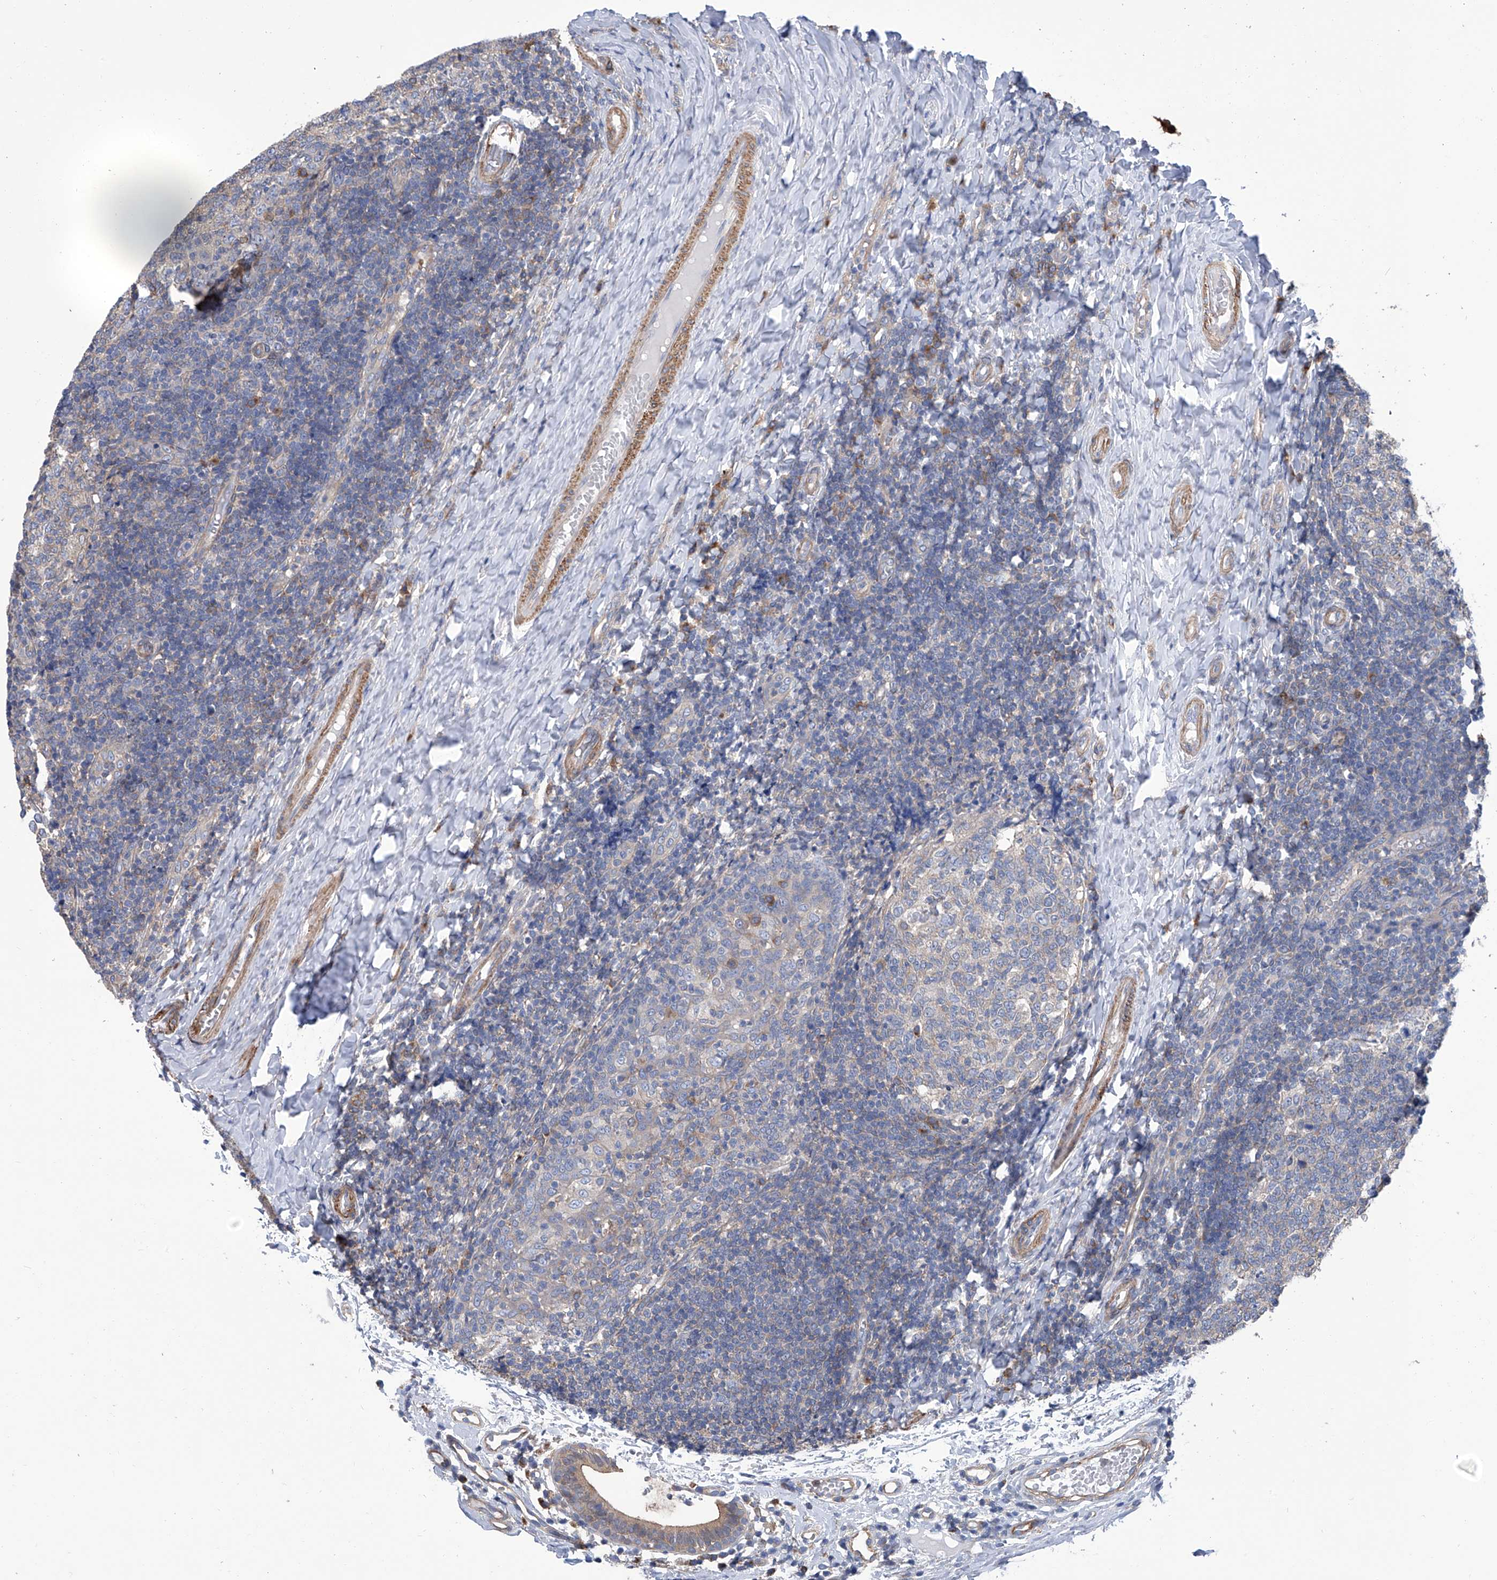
{"staining": {"intensity": "negative", "quantity": "none", "location": "none"}, "tissue": "tonsil", "cell_type": "Germinal center cells", "image_type": "normal", "snomed": [{"axis": "morphology", "description": "Normal tissue, NOS"}, {"axis": "topography", "description": "Tonsil"}], "caption": "Photomicrograph shows no protein expression in germinal center cells of normal tonsil. (Brightfield microscopy of DAB IHC at high magnification).", "gene": "SMS", "patient": {"sex": "female", "age": 19}}